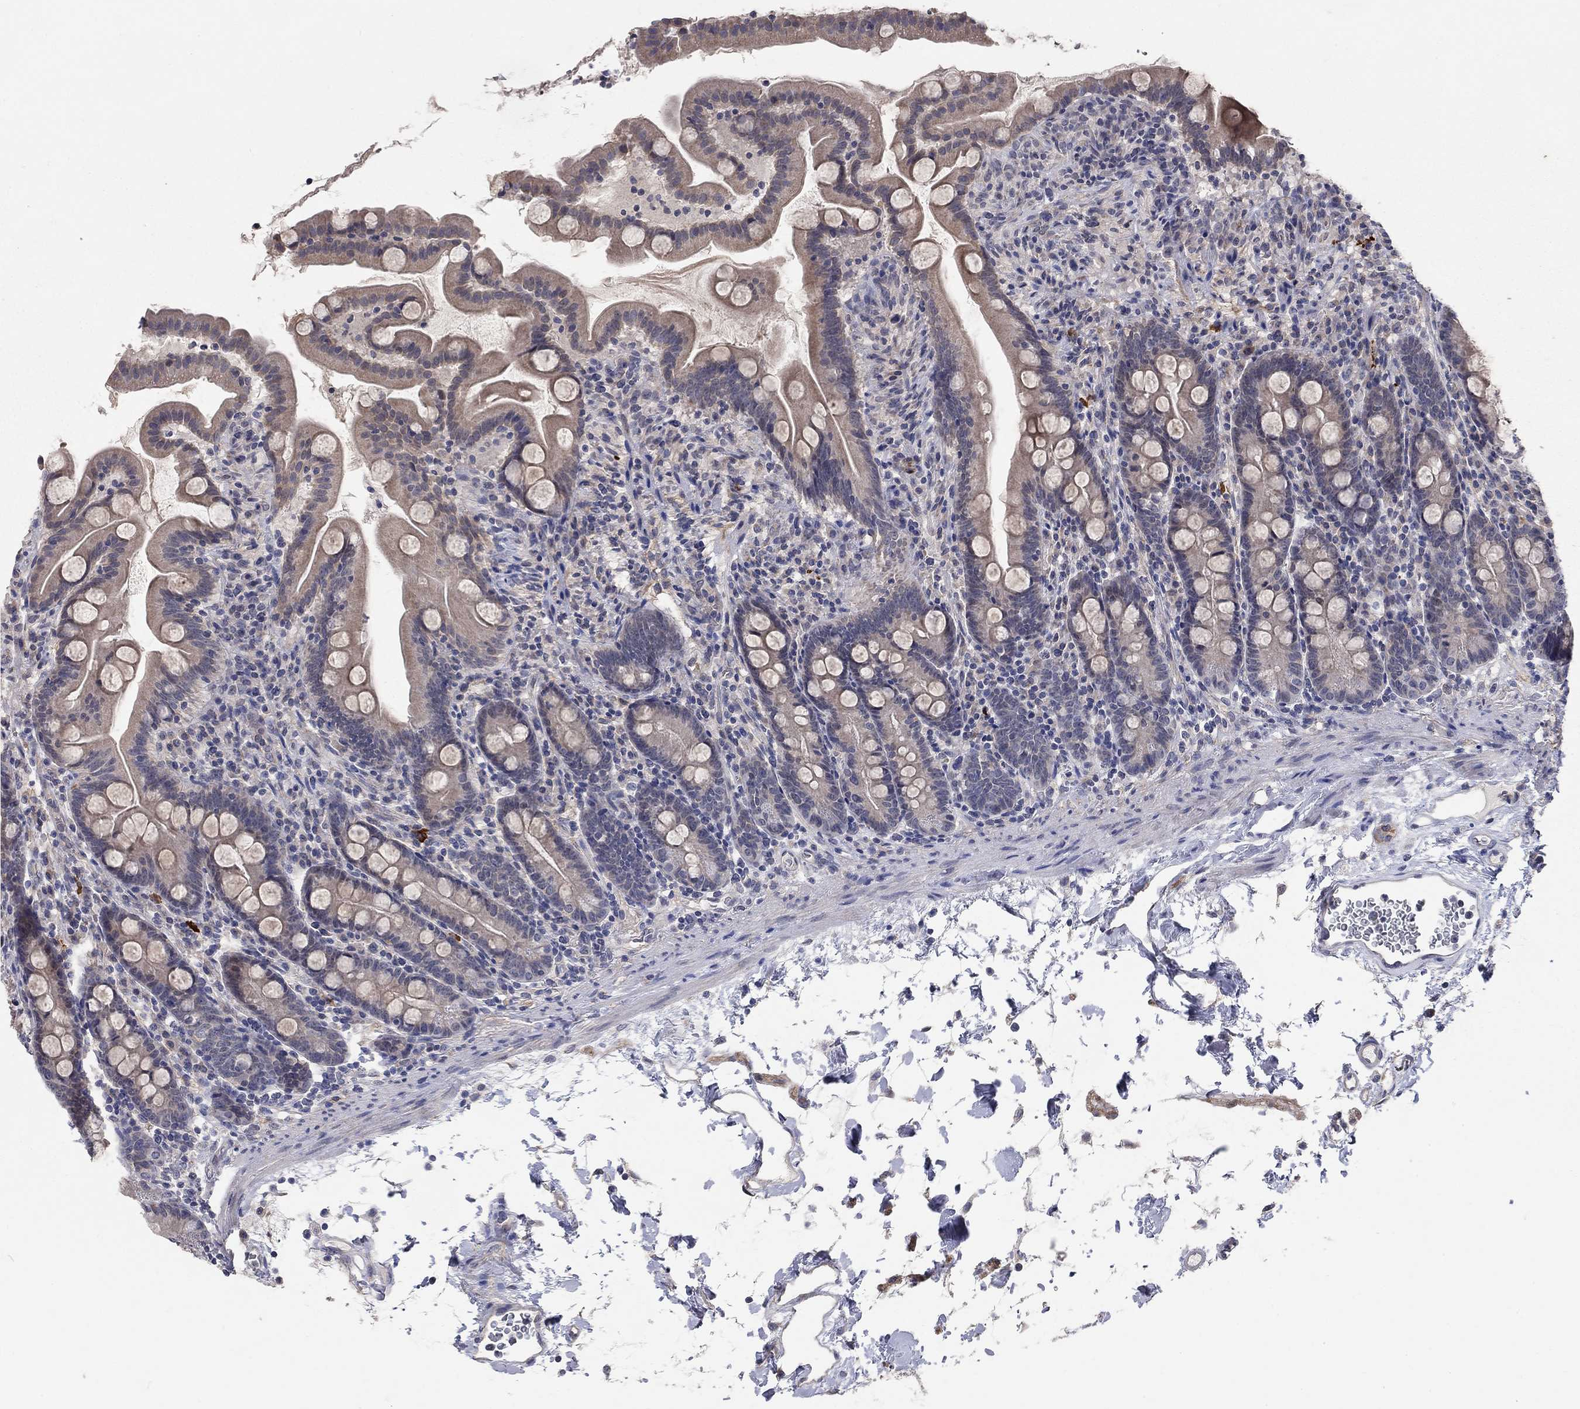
{"staining": {"intensity": "weak", "quantity": "25%-75%", "location": "cytoplasmic/membranous"}, "tissue": "small intestine", "cell_type": "Glandular cells", "image_type": "normal", "snomed": [{"axis": "morphology", "description": "Normal tissue, NOS"}, {"axis": "topography", "description": "Small intestine"}], "caption": "Normal small intestine reveals weak cytoplasmic/membranous positivity in about 25%-75% of glandular cells, visualized by immunohistochemistry.", "gene": "WASF3", "patient": {"sex": "female", "age": 44}}